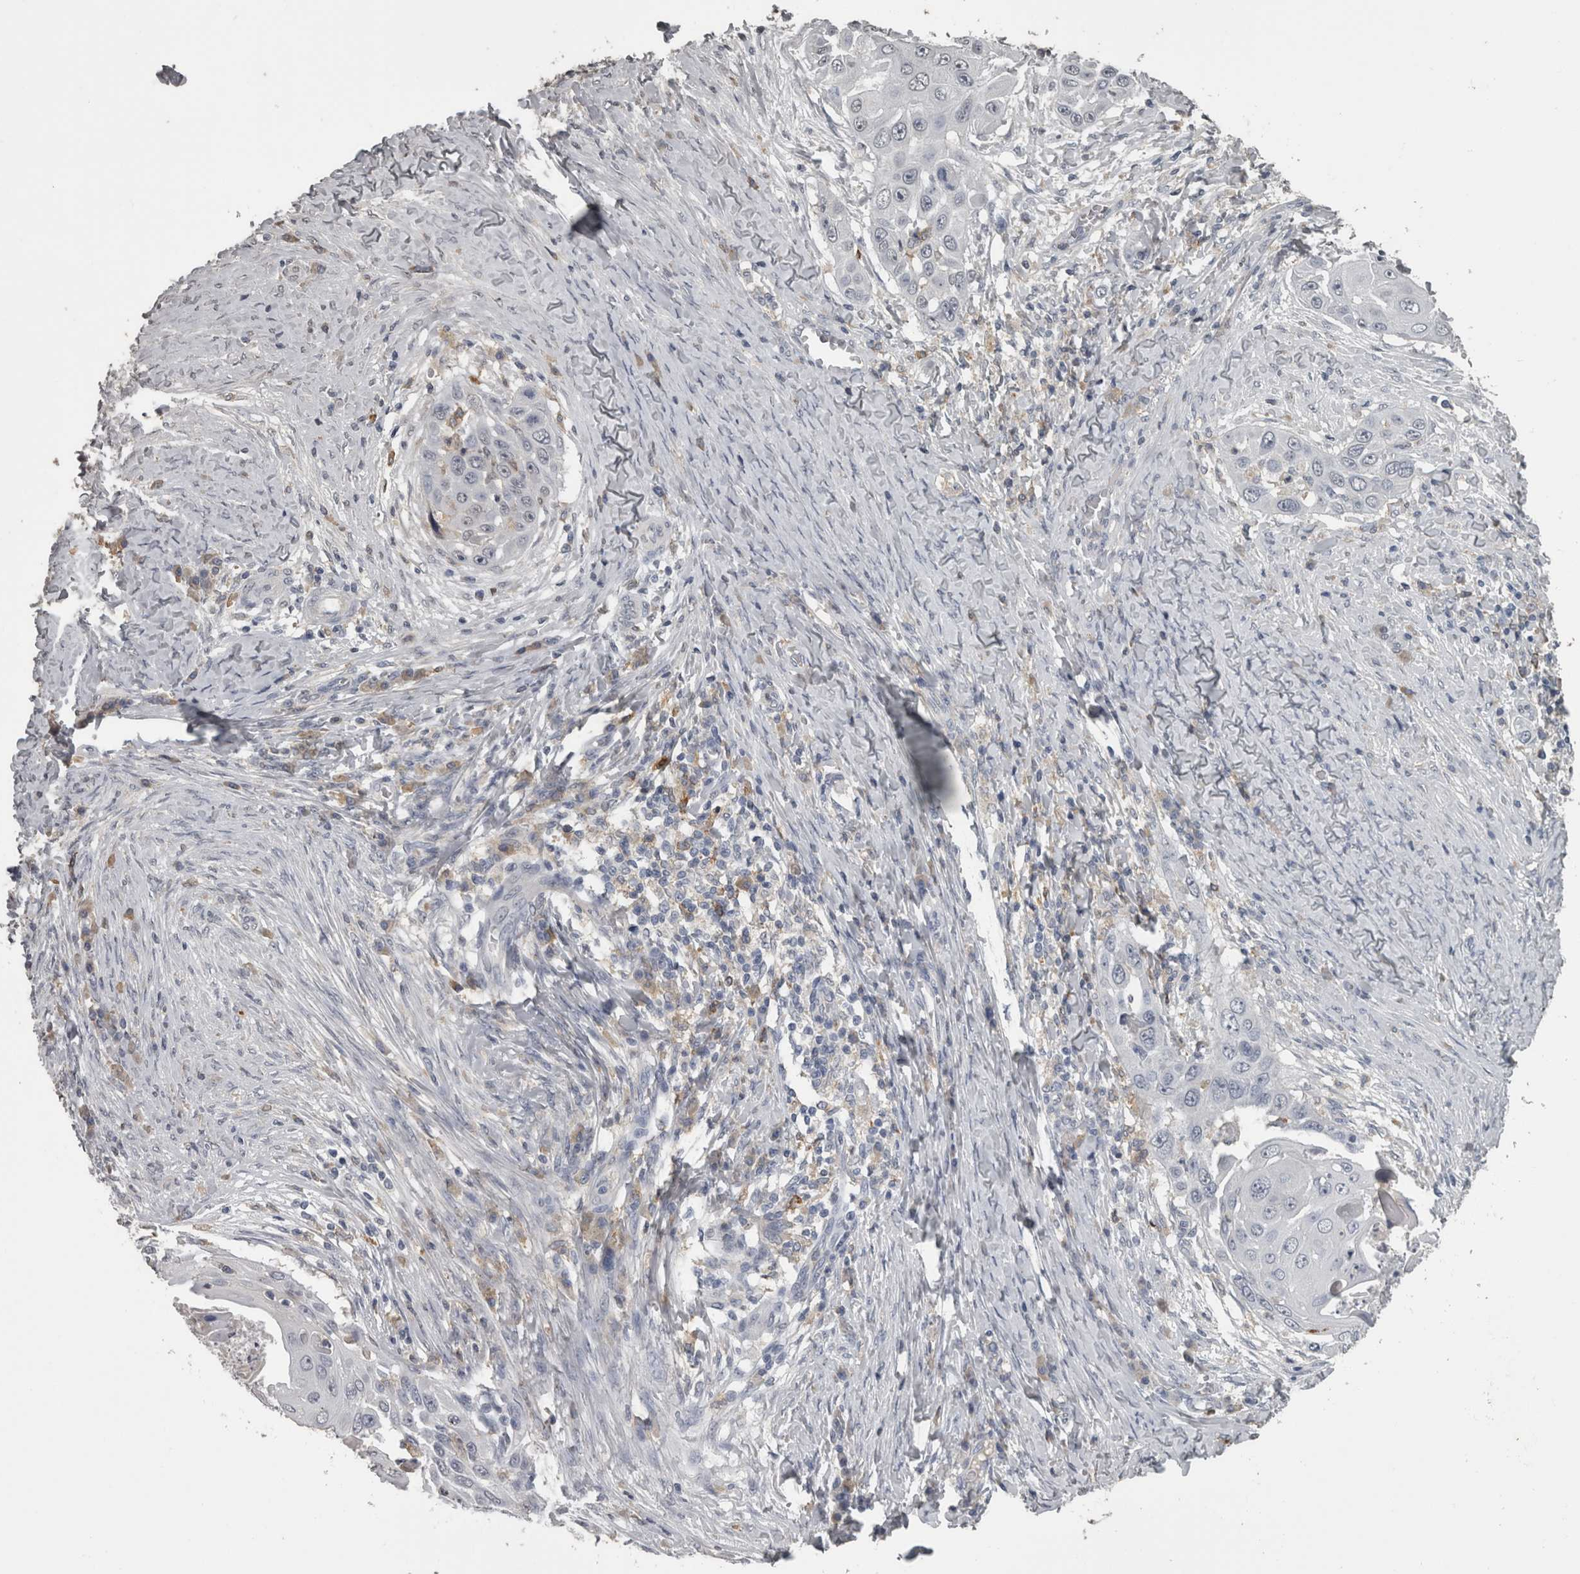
{"staining": {"intensity": "negative", "quantity": "none", "location": "none"}, "tissue": "skin cancer", "cell_type": "Tumor cells", "image_type": "cancer", "snomed": [{"axis": "morphology", "description": "Squamous cell carcinoma, NOS"}, {"axis": "topography", "description": "Skin"}], "caption": "Tumor cells show no significant staining in skin cancer (squamous cell carcinoma). The staining was performed using DAB to visualize the protein expression in brown, while the nuclei were stained in blue with hematoxylin (Magnification: 20x).", "gene": "PIK3AP1", "patient": {"sex": "female", "age": 44}}